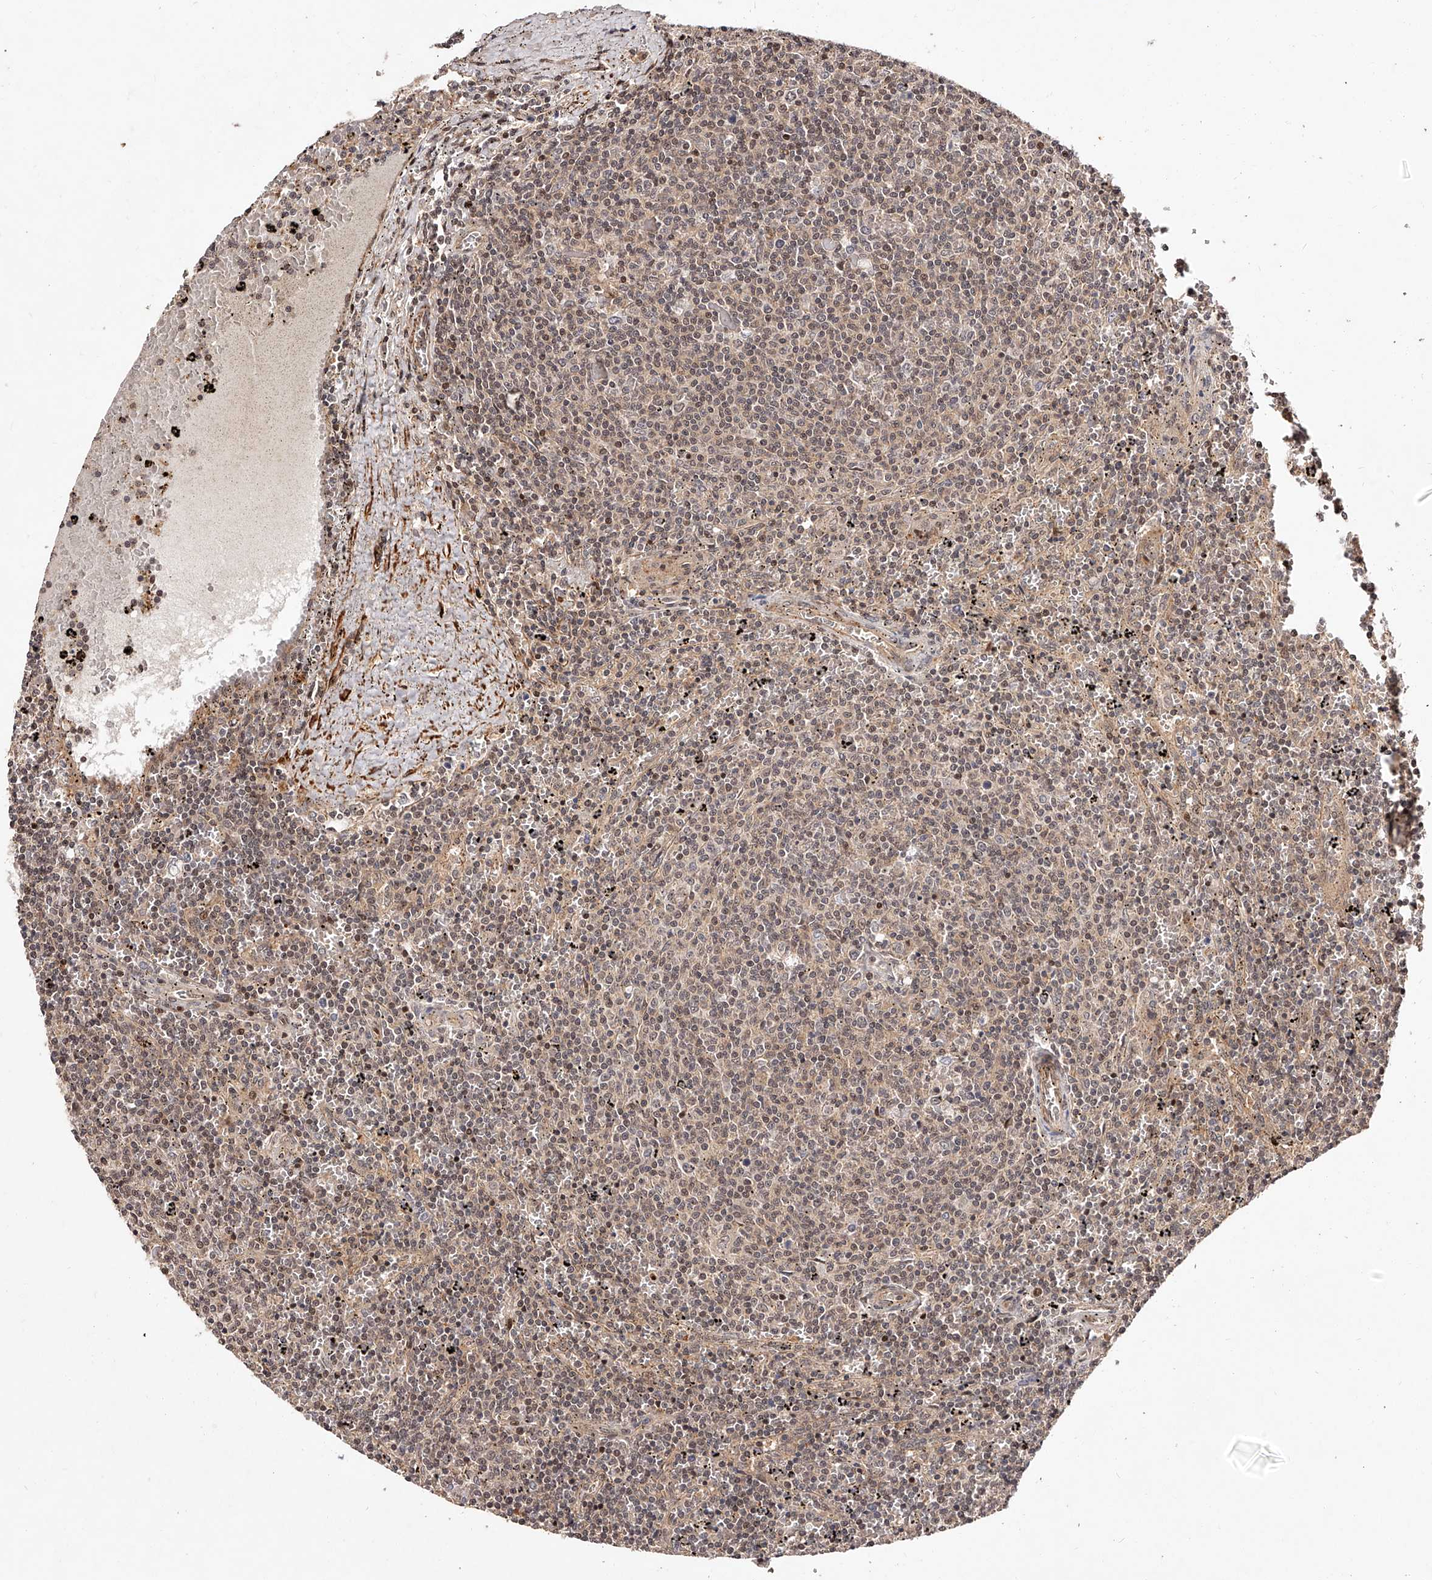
{"staining": {"intensity": "weak", "quantity": "25%-75%", "location": "nuclear"}, "tissue": "lymphoma", "cell_type": "Tumor cells", "image_type": "cancer", "snomed": [{"axis": "morphology", "description": "Malignant lymphoma, non-Hodgkin's type, Low grade"}, {"axis": "topography", "description": "Spleen"}], "caption": "Approximately 25%-75% of tumor cells in lymphoma reveal weak nuclear protein positivity as visualized by brown immunohistochemical staining.", "gene": "CUL7", "patient": {"sex": "female", "age": 50}}